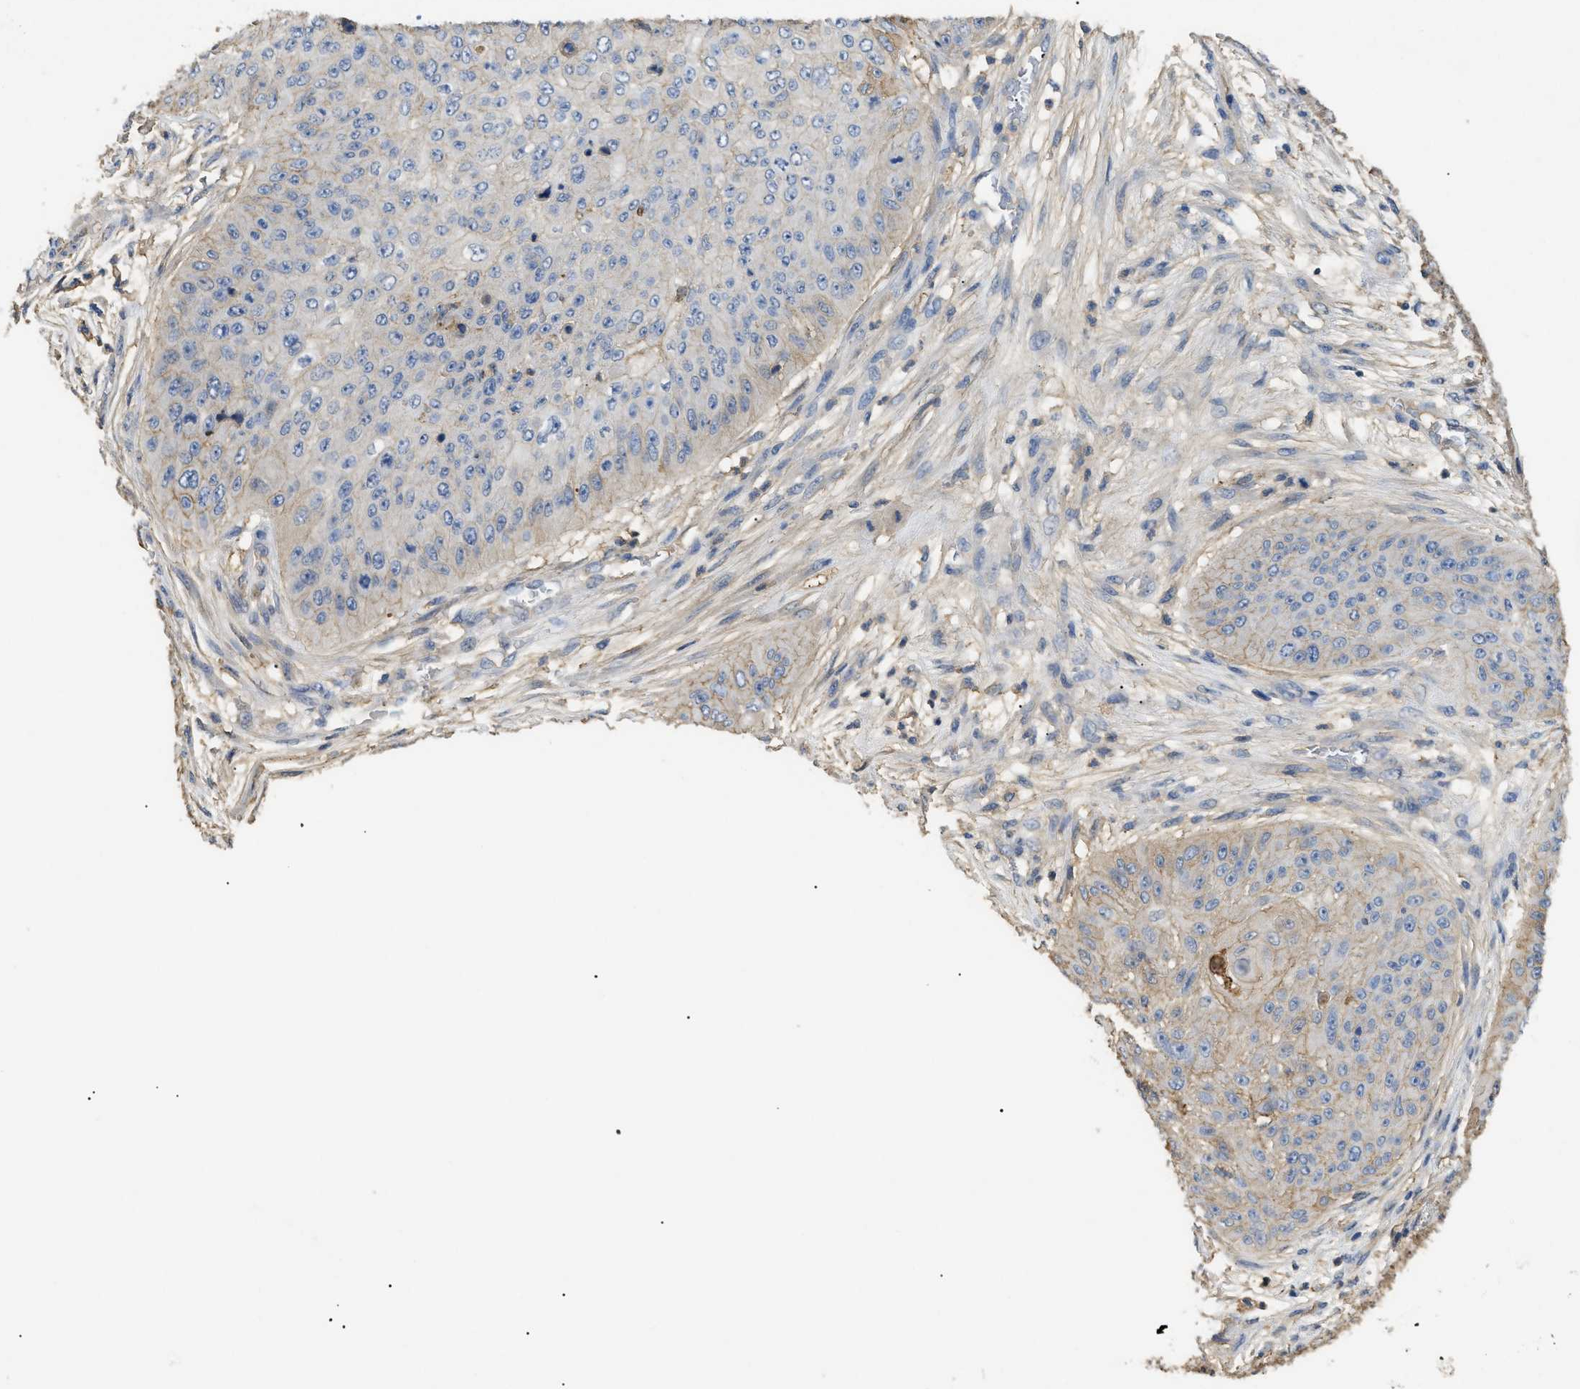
{"staining": {"intensity": "weak", "quantity": "<25%", "location": "cytoplasmic/membranous"}, "tissue": "skin cancer", "cell_type": "Tumor cells", "image_type": "cancer", "snomed": [{"axis": "morphology", "description": "Squamous cell carcinoma, NOS"}, {"axis": "topography", "description": "Skin"}], "caption": "Tumor cells show no significant protein positivity in skin squamous cell carcinoma.", "gene": "ANXA4", "patient": {"sex": "female", "age": 80}}